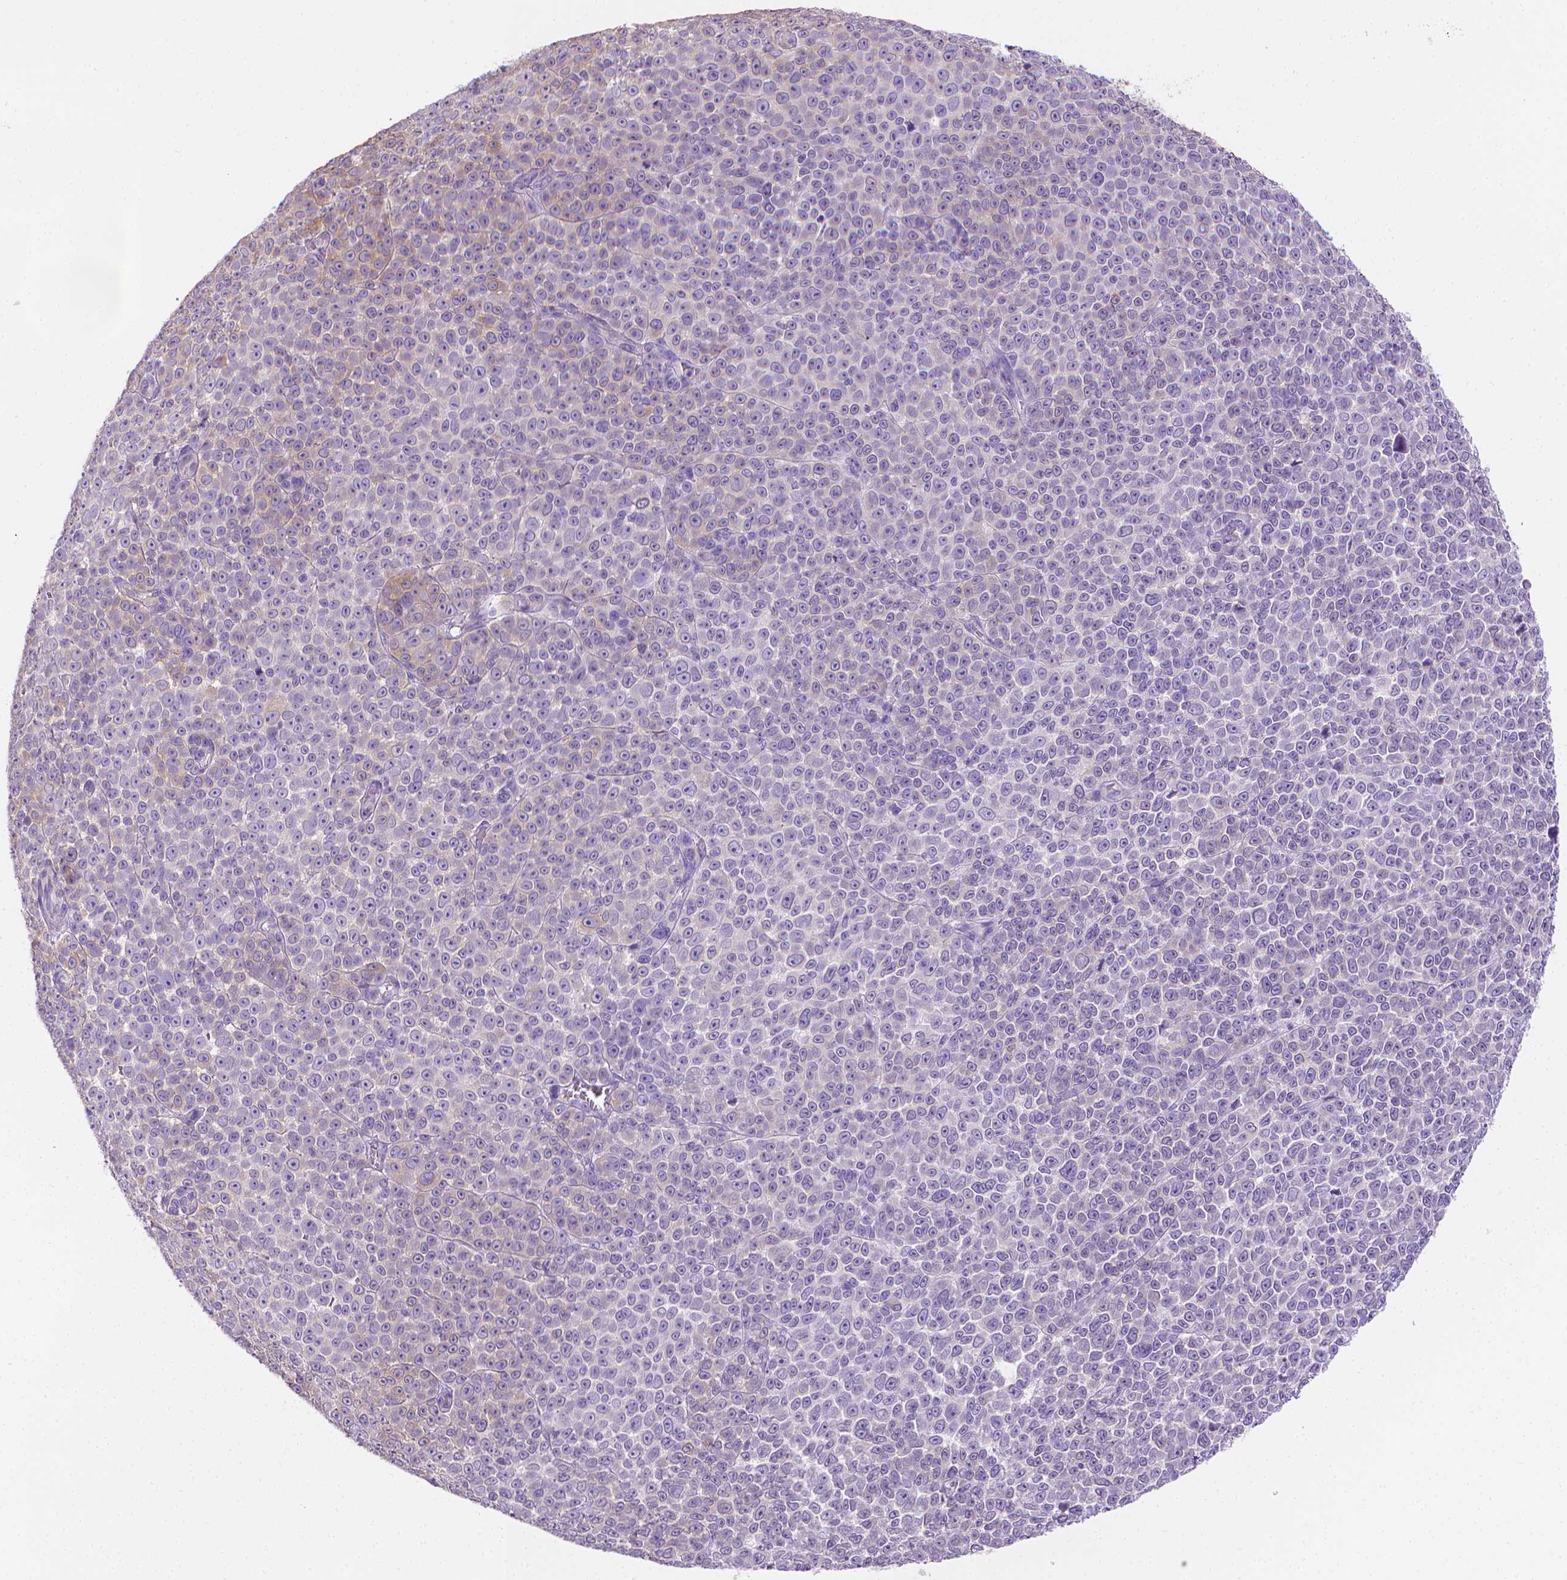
{"staining": {"intensity": "weak", "quantity": "<25%", "location": "cytoplasmic/membranous"}, "tissue": "melanoma", "cell_type": "Tumor cells", "image_type": "cancer", "snomed": [{"axis": "morphology", "description": "Malignant melanoma, NOS"}, {"axis": "topography", "description": "Skin"}], "caption": "Human melanoma stained for a protein using immunohistochemistry demonstrates no expression in tumor cells.", "gene": "FASN", "patient": {"sex": "female", "age": 95}}